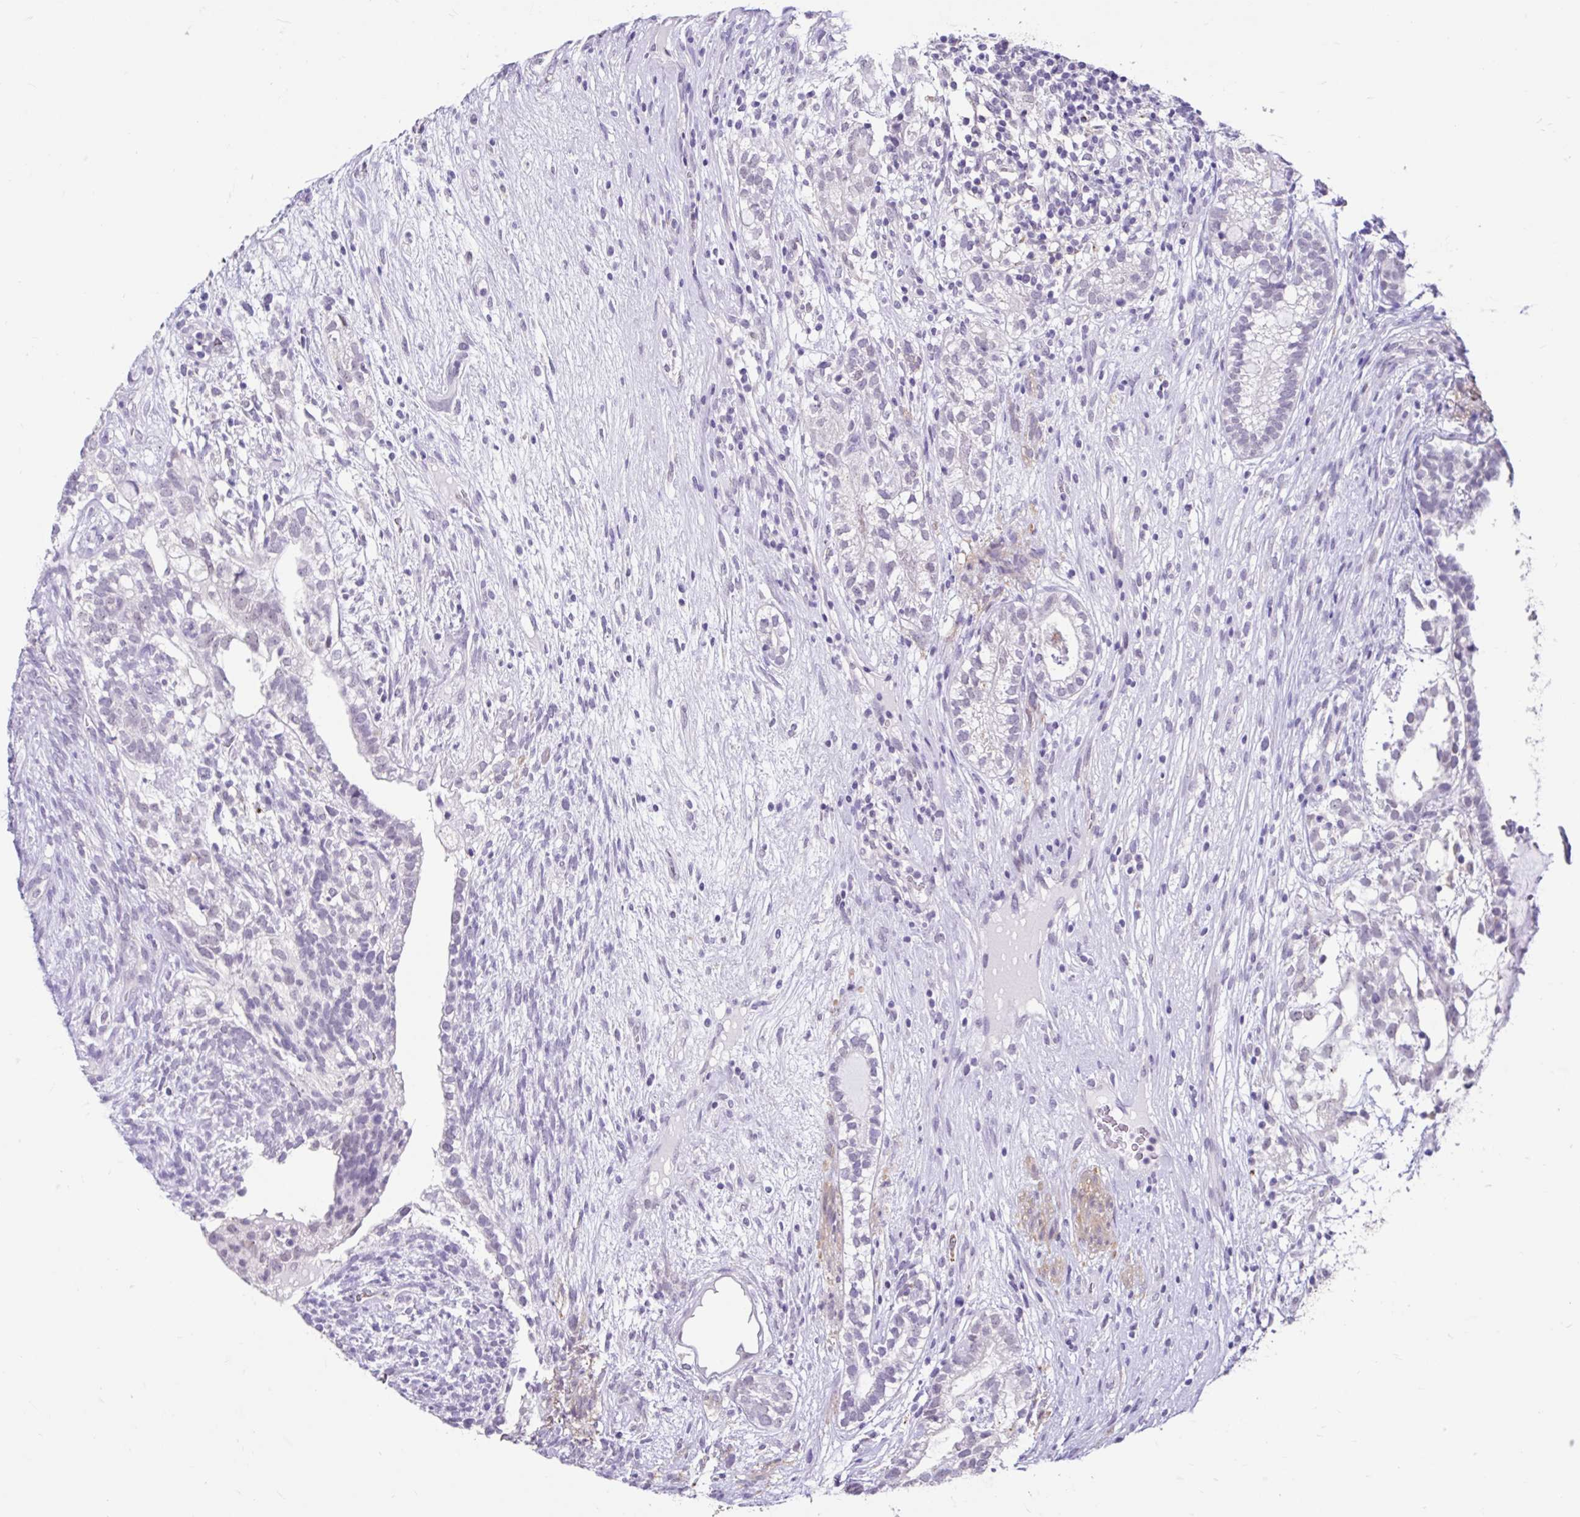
{"staining": {"intensity": "negative", "quantity": "none", "location": "none"}, "tissue": "testis cancer", "cell_type": "Tumor cells", "image_type": "cancer", "snomed": [{"axis": "morphology", "description": "Seminoma, NOS"}, {"axis": "morphology", "description": "Carcinoma, Embryonal, NOS"}, {"axis": "topography", "description": "Testis"}], "caption": "Tumor cells are negative for protein expression in human seminoma (testis). The staining was performed using DAB (3,3'-diaminobenzidine) to visualize the protein expression in brown, while the nuclei were stained in blue with hematoxylin (Magnification: 20x).", "gene": "DCAF17", "patient": {"sex": "male", "age": 41}}